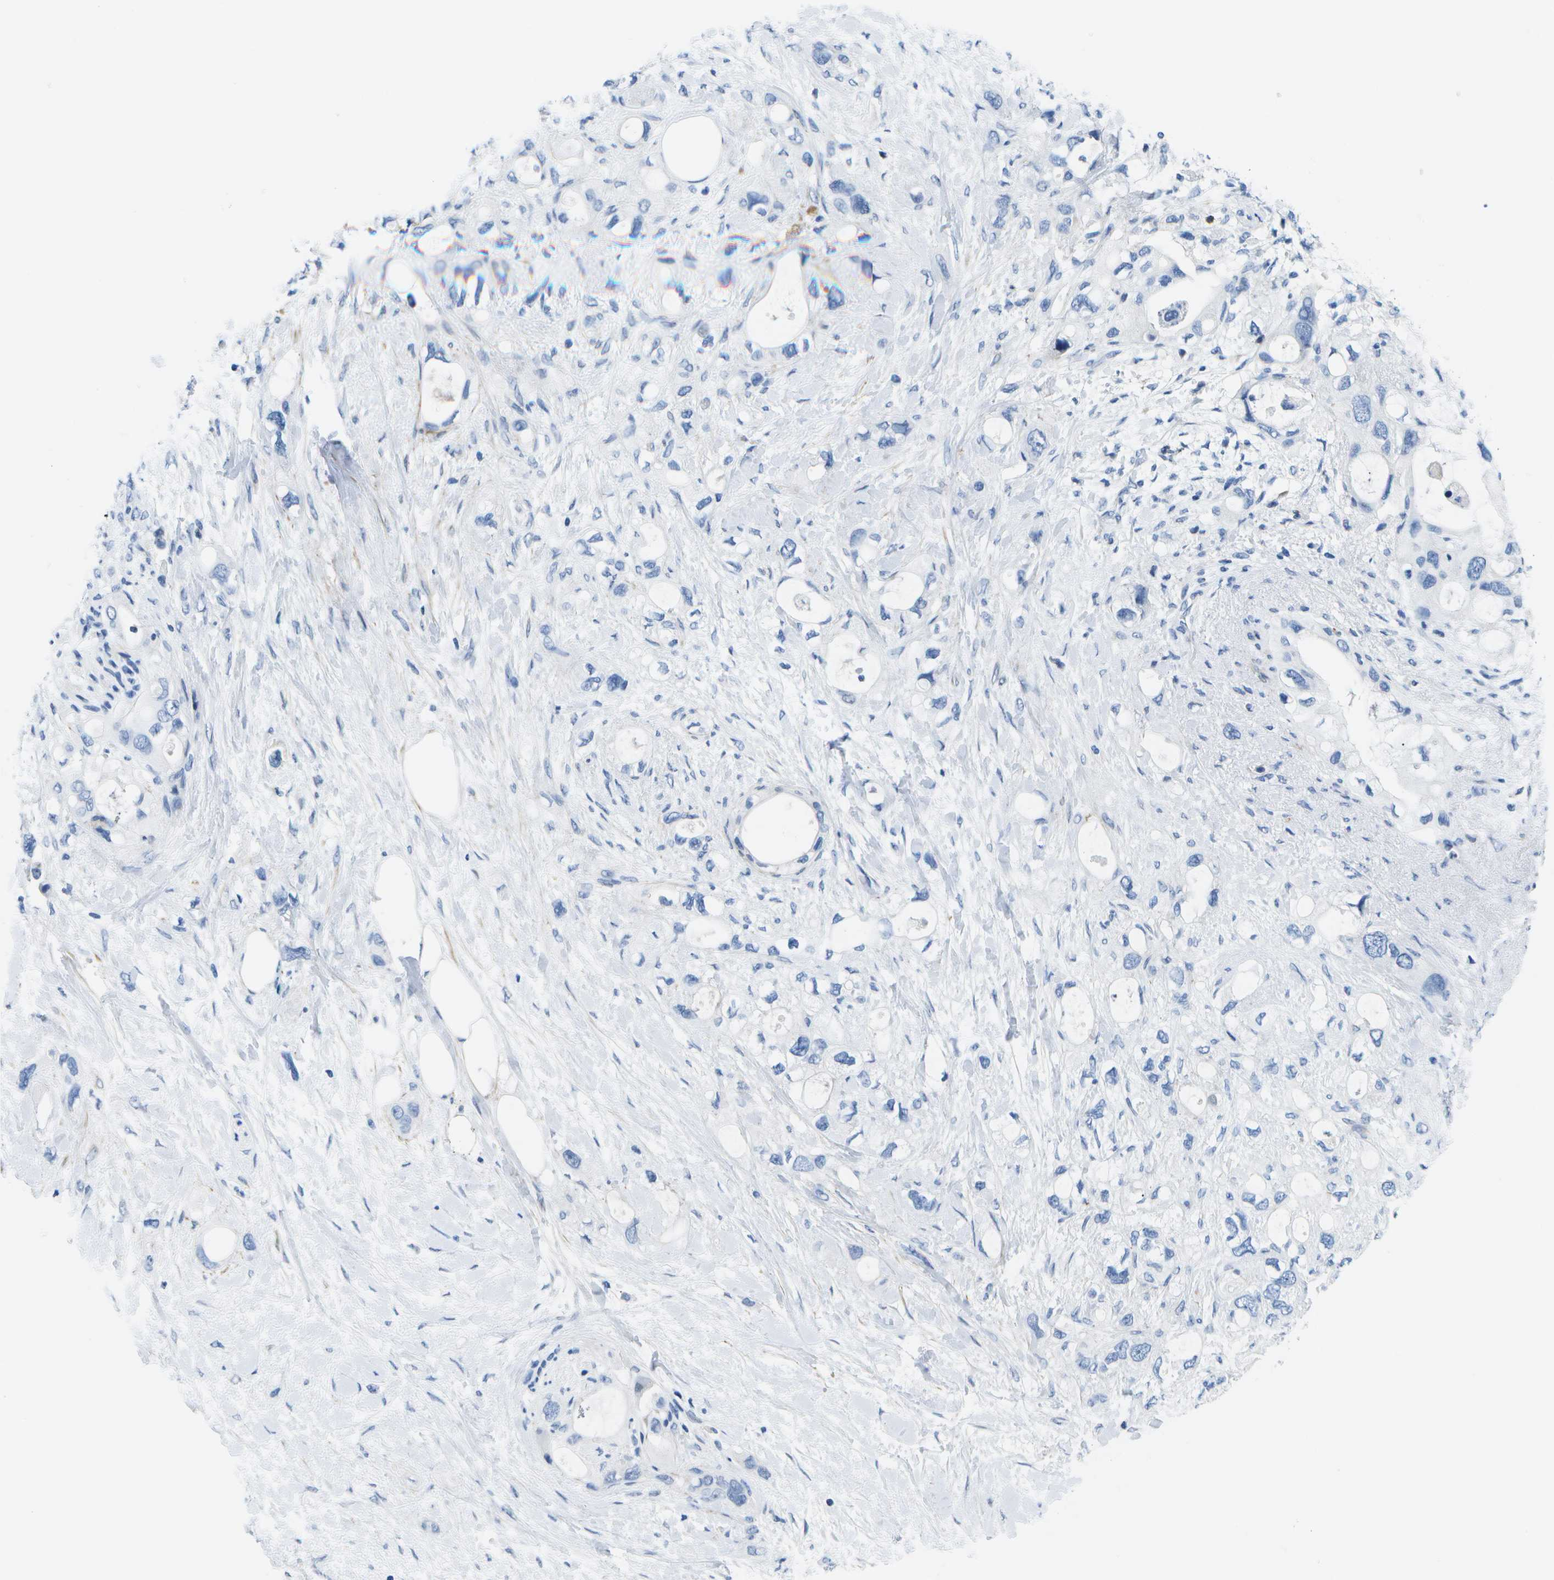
{"staining": {"intensity": "negative", "quantity": "none", "location": "none"}, "tissue": "pancreatic cancer", "cell_type": "Tumor cells", "image_type": "cancer", "snomed": [{"axis": "morphology", "description": "Adenocarcinoma, NOS"}, {"axis": "topography", "description": "Pancreas"}], "caption": "Tumor cells are negative for protein expression in human pancreatic adenocarcinoma. (DAB immunohistochemistry visualized using brightfield microscopy, high magnification).", "gene": "ADGRG6", "patient": {"sex": "female", "age": 56}}